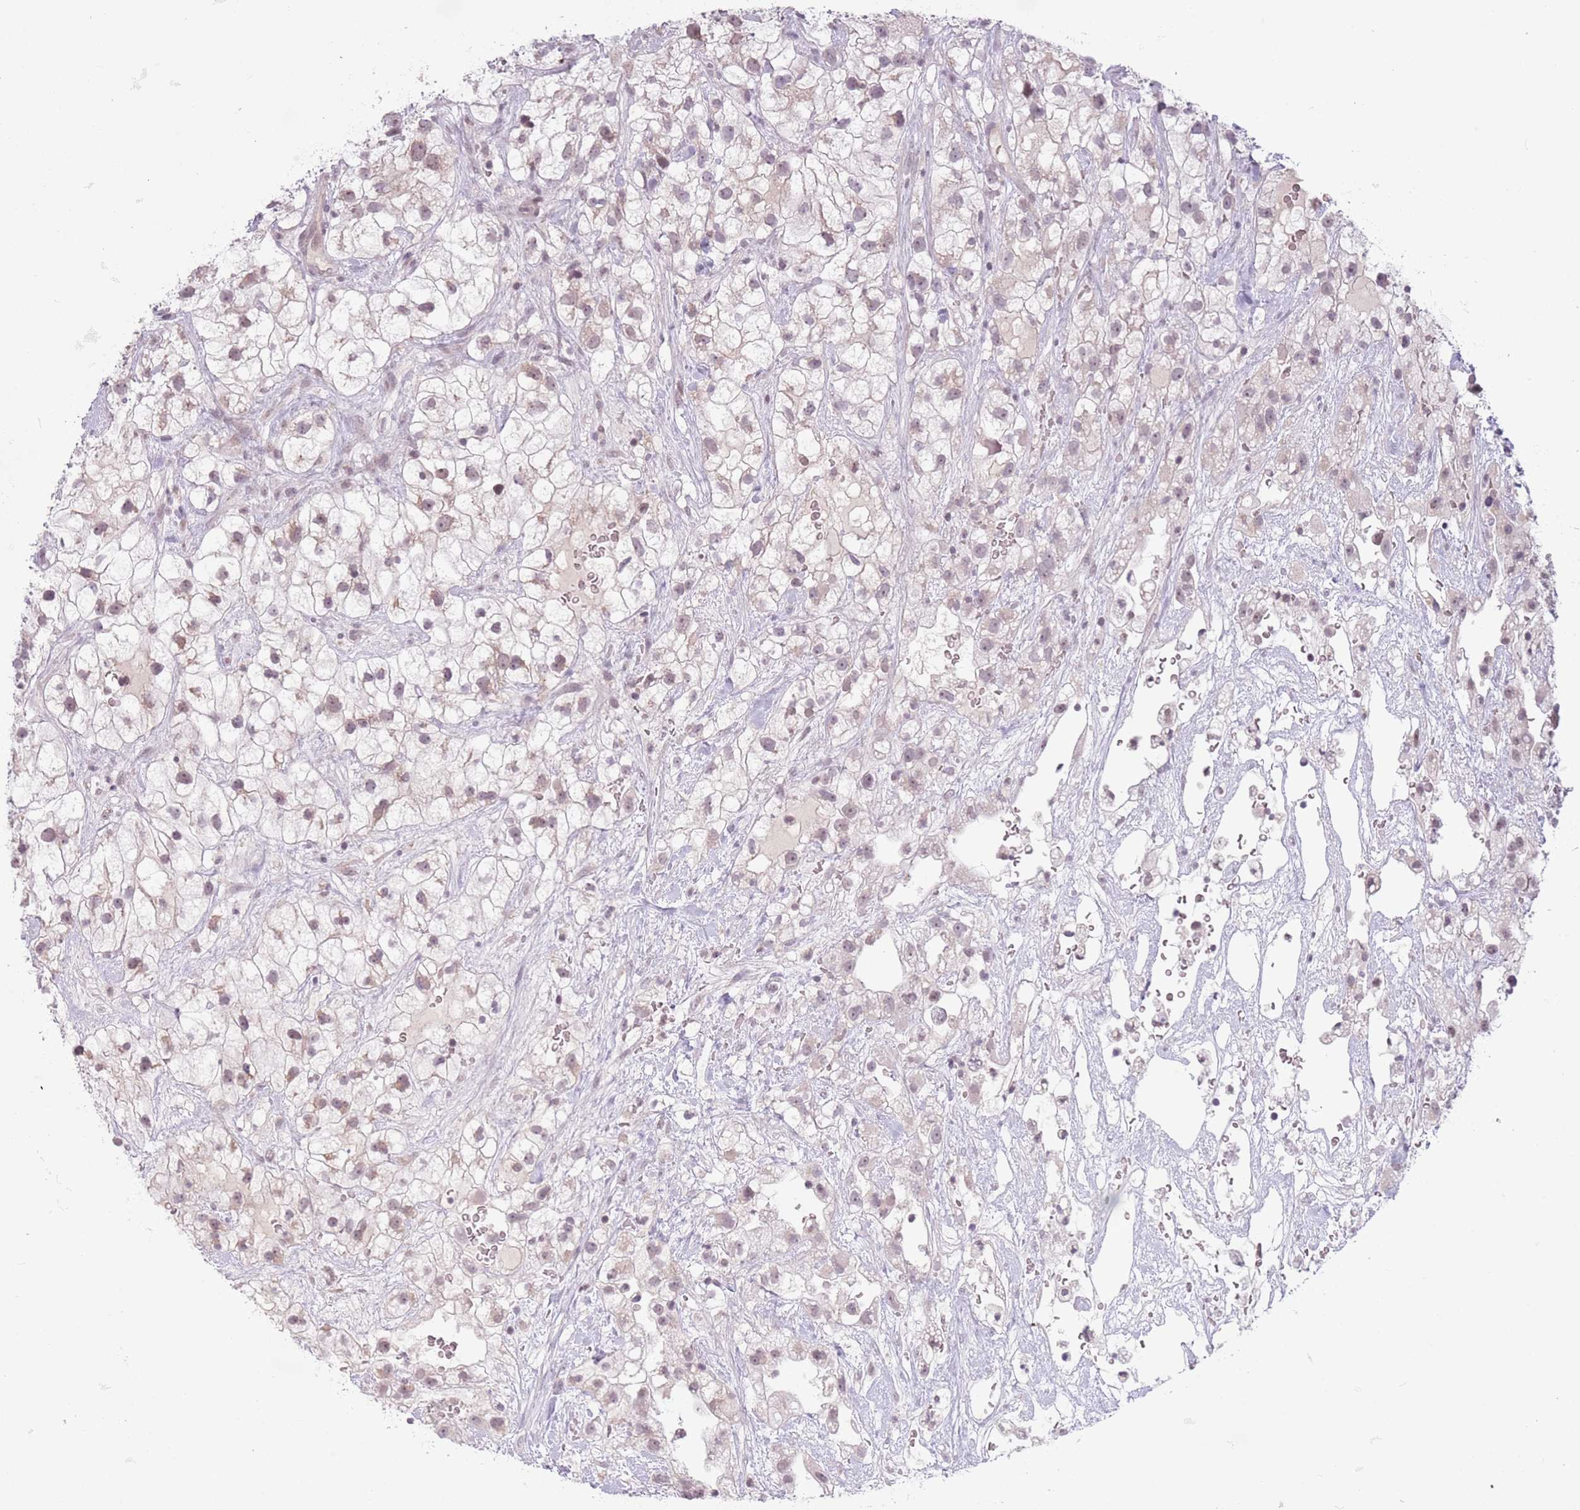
{"staining": {"intensity": "weak", "quantity": "25%-75%", "location": "nuclear"}, "tissue": "renal cancer", "cell_type": "Tumor cells", "image_type": "cancer", "snomed": [{"axis": "morphology", "description": "Adenocarcinoma, NOS"}, {"axis": "topography", "description": "Kidney"}], "caption": "Protein expression analysis of human adenocarcinoma (renal) reveals weak nuclear expression in approximately 25%-75% of tumor cells.", "gene": "MRPL34", "patient": {"sex": "male", "age": 59}}